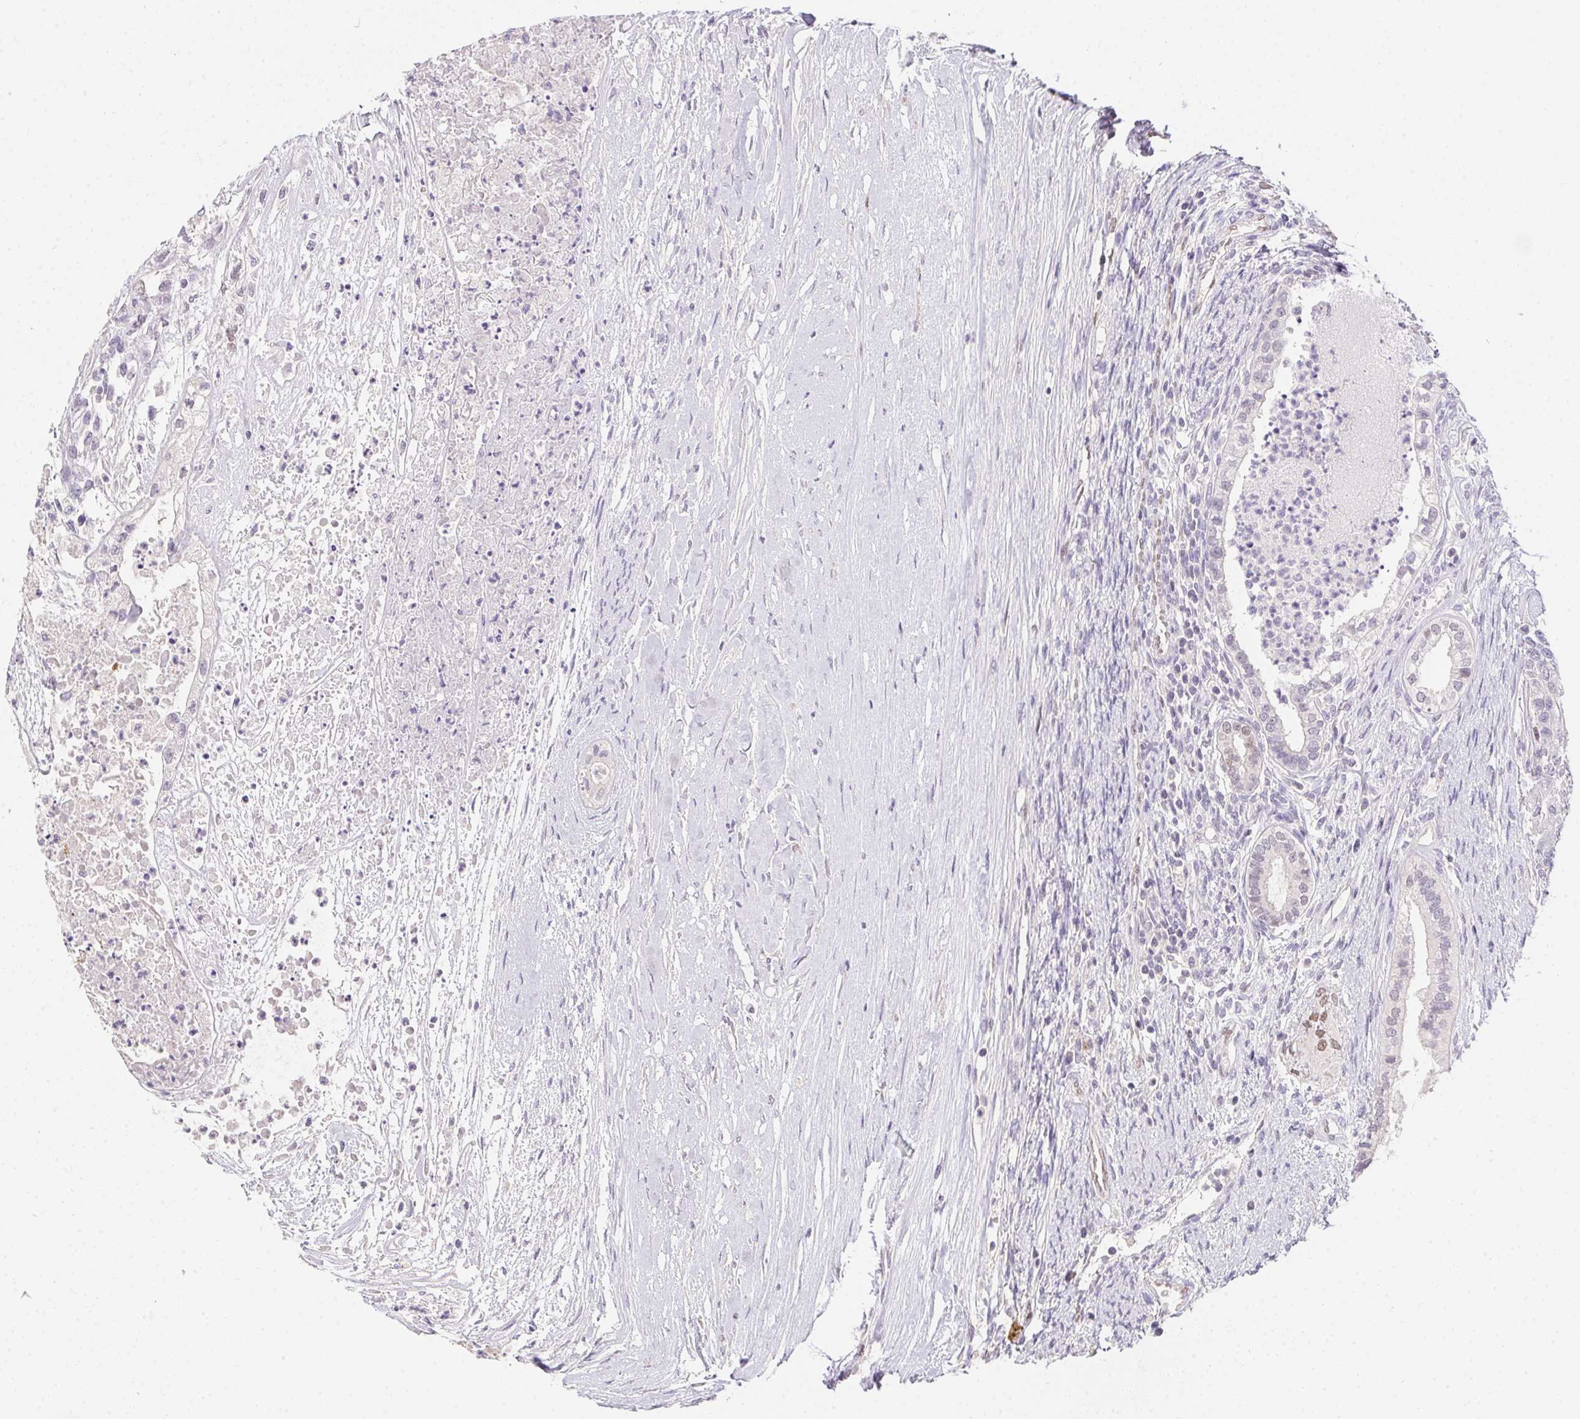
{"staining": {"intensity": "negative", "quantity": "none", "location": "none"}, "tissue": "testis cancer", "cell_type": "Tumor cells", "image_type": "cancer", "snomed": [{"axis": "morphology", "description": "Carcinoma, Embryonal, NOS"}, {"axis": "topography", "description": "Testis"}], "caption": "This is an immunohistochemistry (IHC) histopathology image of testis cancer (embryonal carcinoma). There is no expression in tumor cells.", "gene": "SP9", "patient": {"sex": "male", "age": 37}}